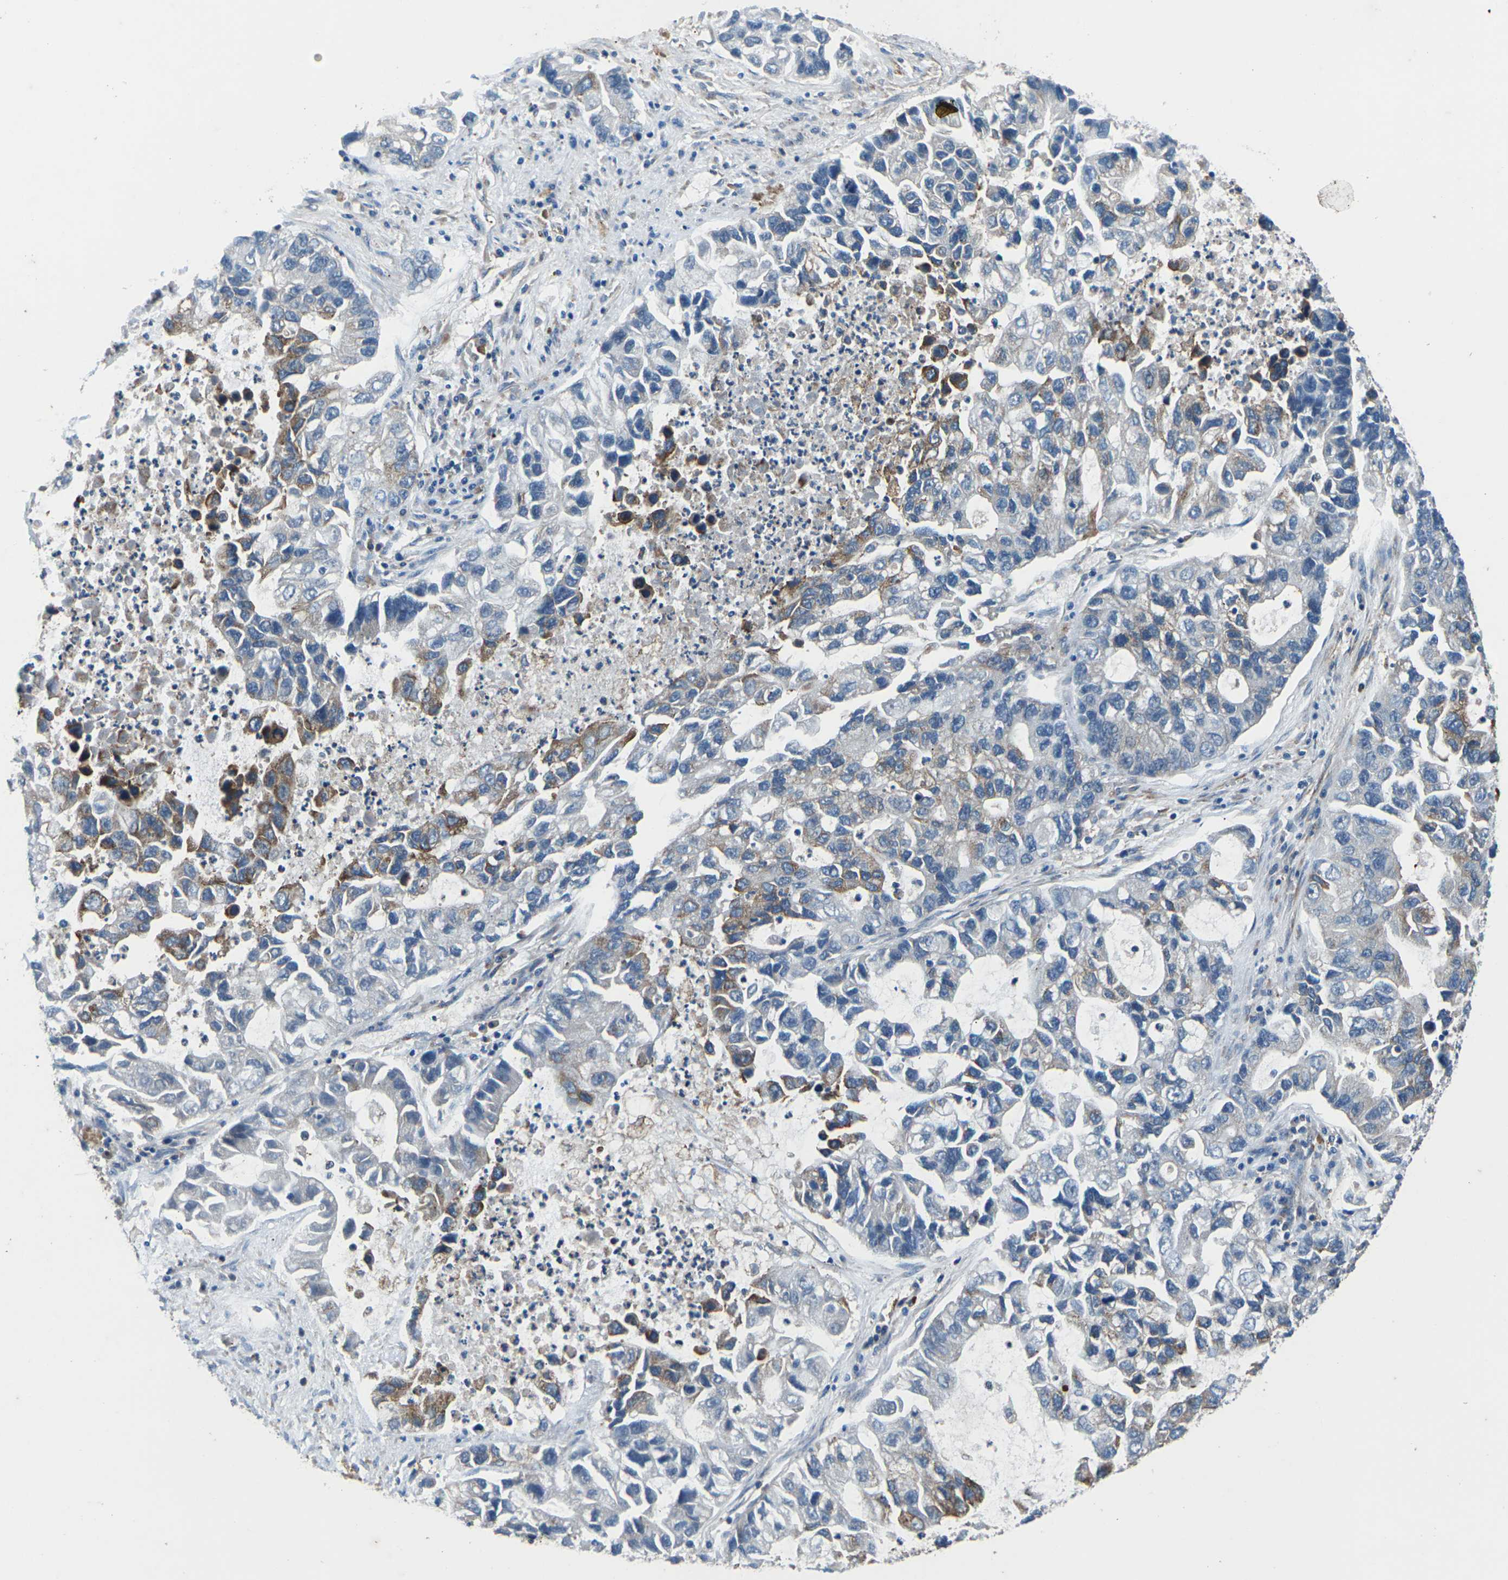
{"staining": {"intensity": "moderate", "quantity": "<25%", "location": "cytoplasmic/membranous"}, "tissue": "lung cancer", "cell_type": "Tumor cells", "image_type": "cancer", "snomed": [{"axis": "morphology", "description": "Adenocarcinoma, NOS"}, {"axis": "topography", "description": "Lung"}], "caption": "Protein staining by immunohistochemistry displays moderate cytoplasmic/membranous staining in about <25% of tumor cells in lung adenocarcinoma.", "gene": "GABRP", "patient": {"sex": "female", "age": 51}}